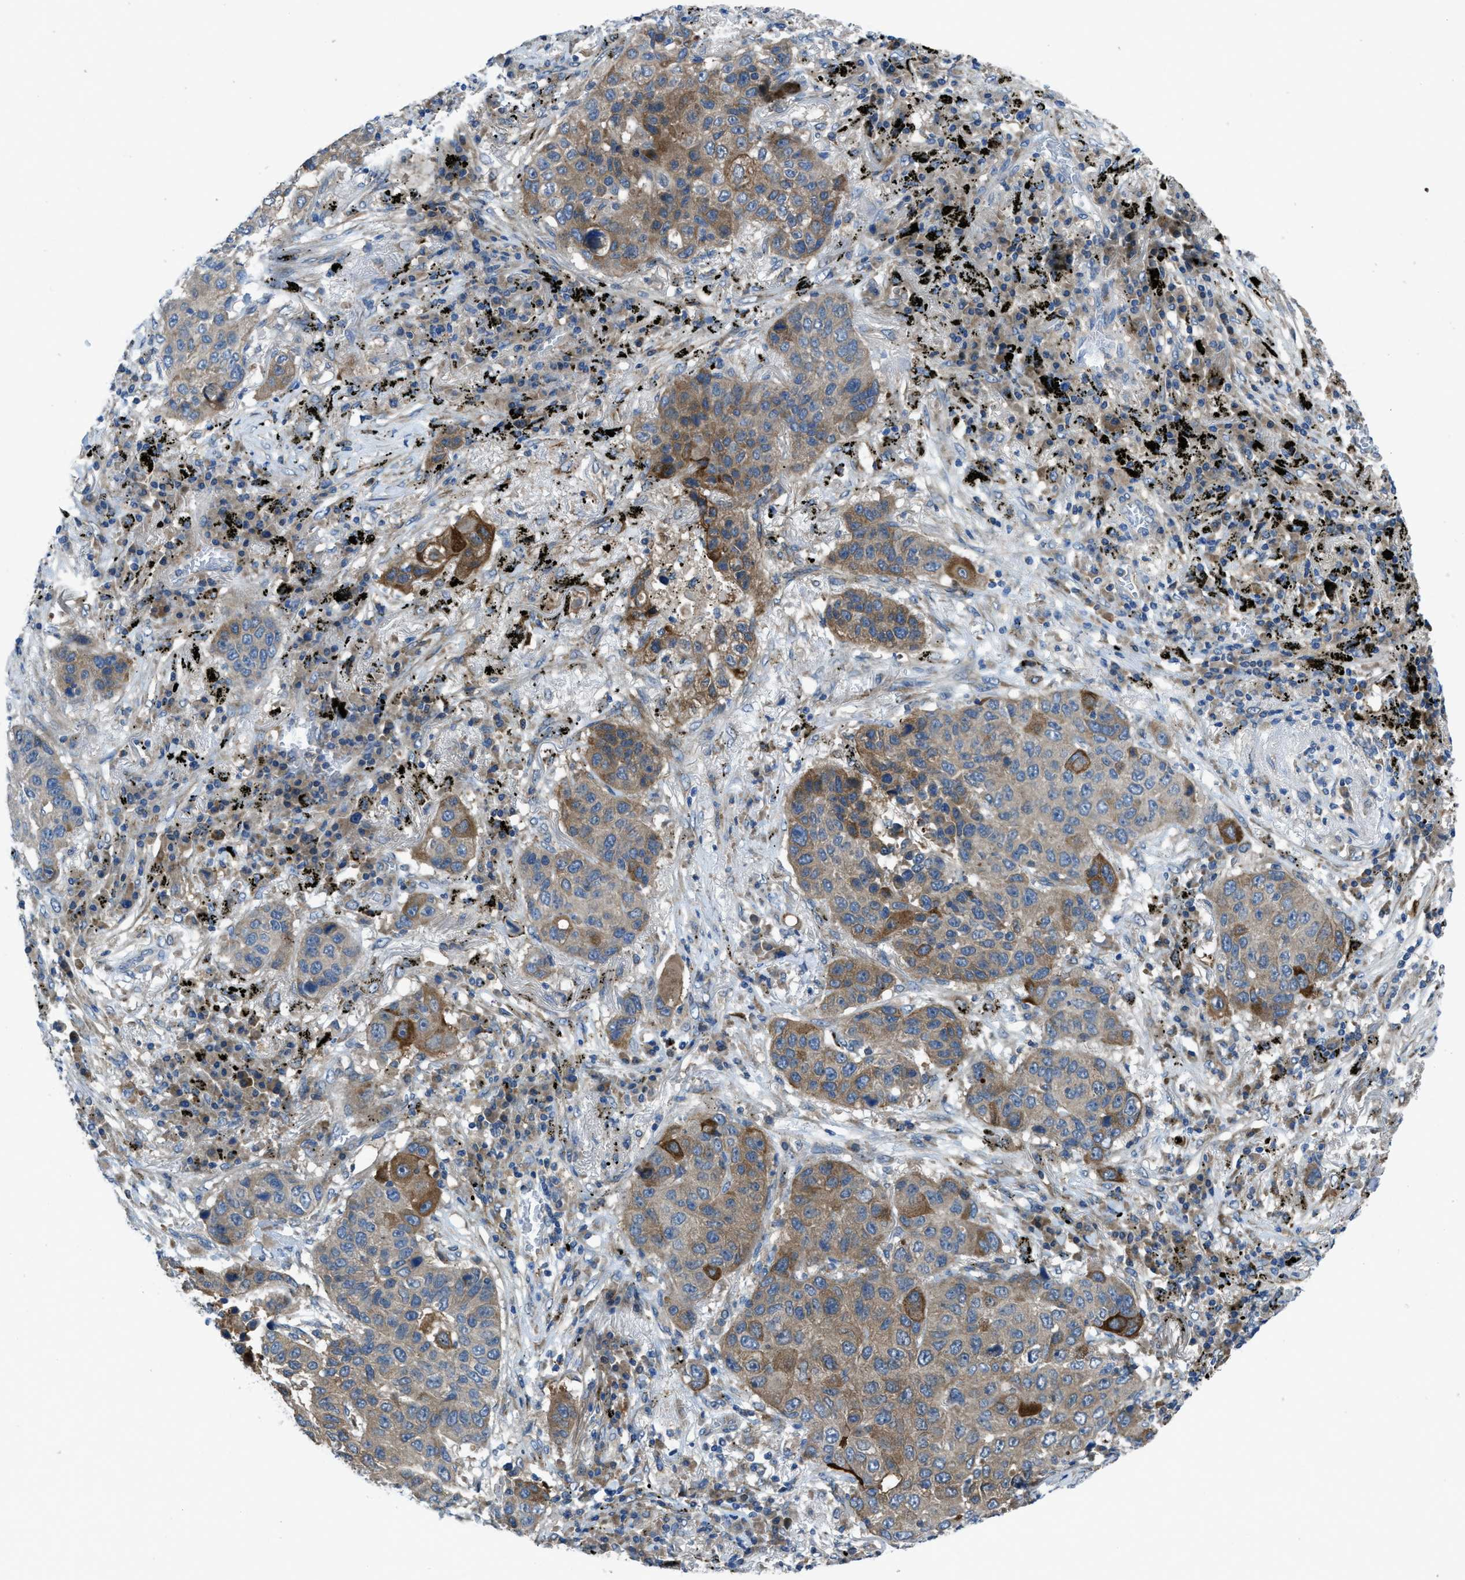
{"staining": {"intensity": "moderate", "quantity": "25%-75%", "location": "cytoplasmic/membranous"}, "tissue": "lung cancer", "cell_type": "Tumor cells", "image_type": "cancer", "snomed": [{"axis": "morphology", "description": "Squamous cell carcinoma, NOS"}, {"axis": "topography", "description": "Lung"}], "caption": "Lung cancer (squamous cell carcinoma) stained with a brown dye reveals moderate cytoplasmic/membranous positive expression in approximately 25%-75% of tumor cells.", "gene": "MAP3K20", "patient": {"sex": "male", "age": 57}}